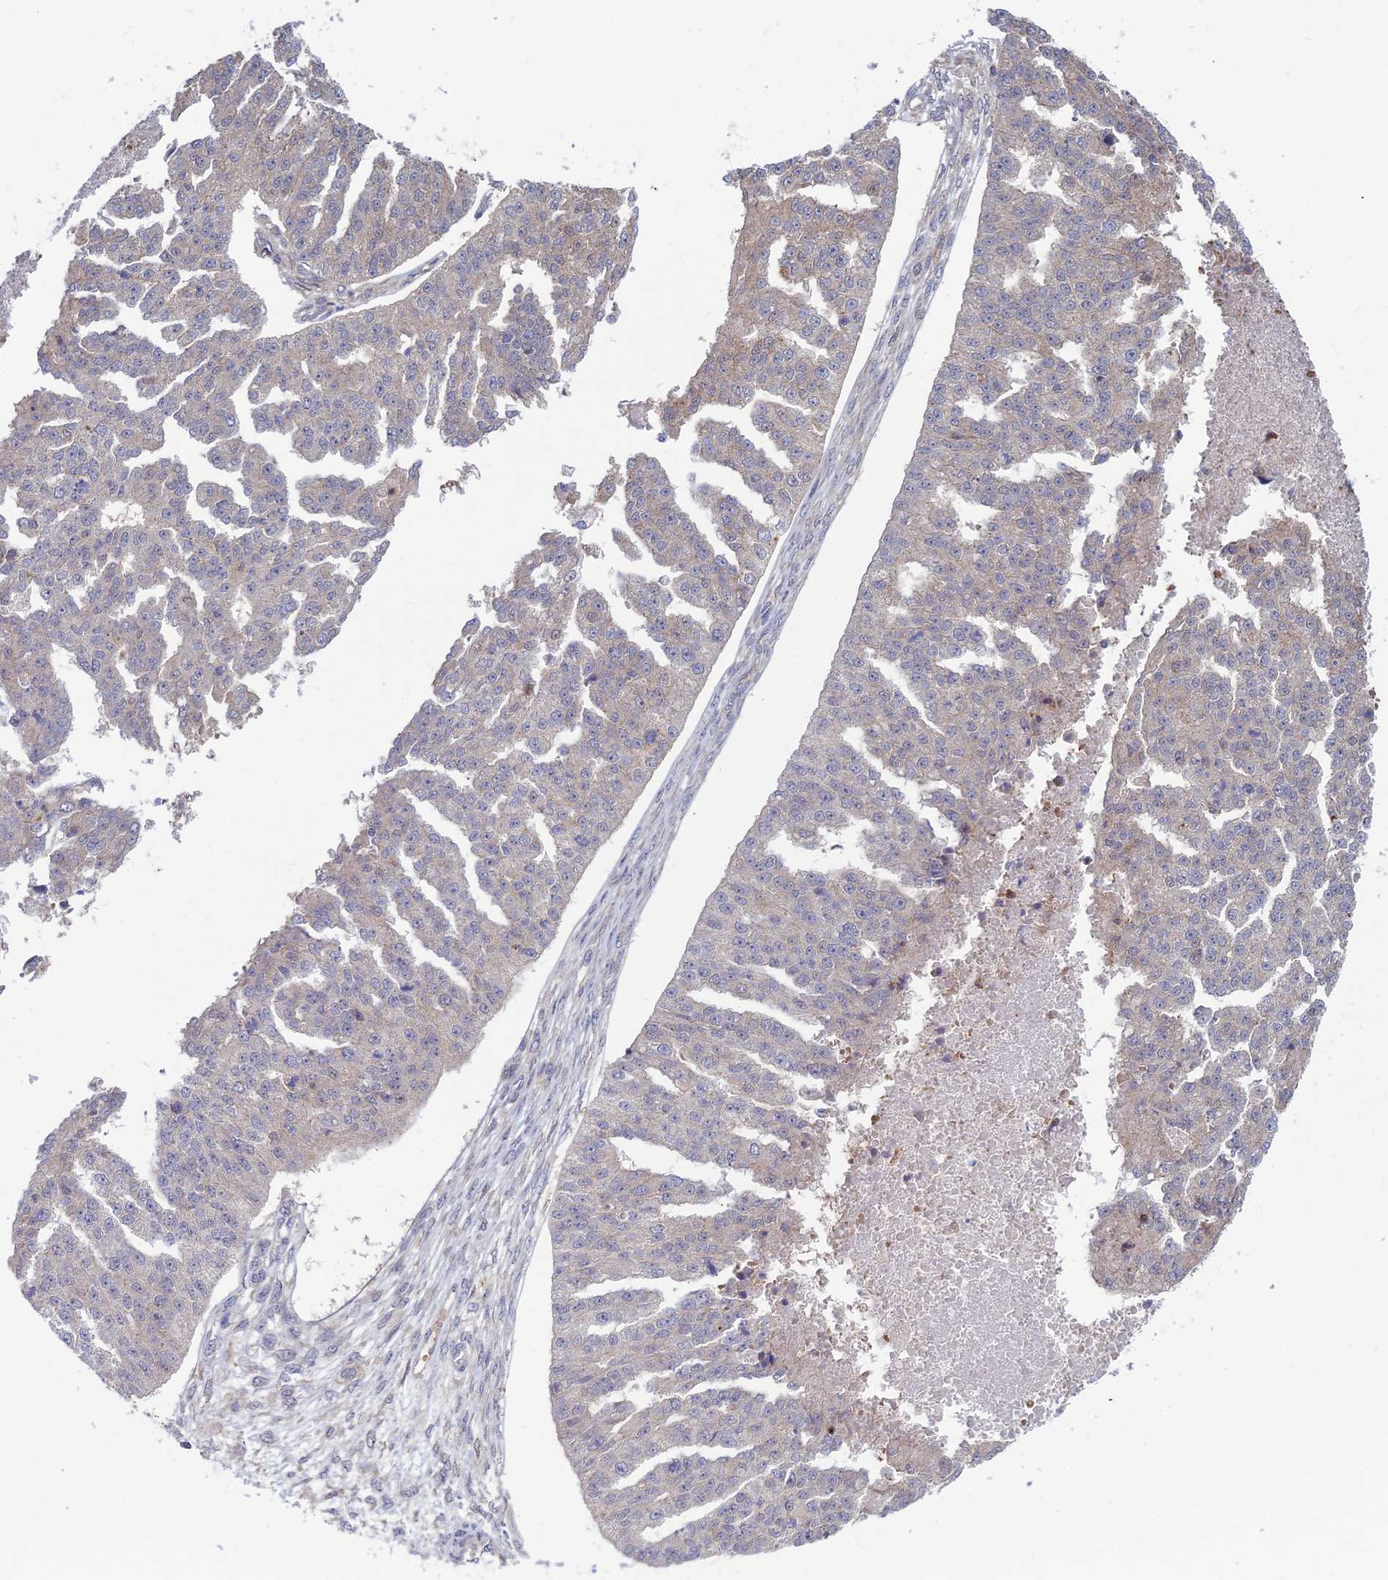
{"staining": {"intensity": "weak", "quantity": "<25%", "location": "cytoplasmic/membranous"}, "tissue": "ovarian cancer", "cell_type": "Tumor cells", "image_type": "cancer", "snomed": [{"axis": "morphology", "description": "Cystadenocarcinoma, serous, NOS"}, {"axis": "topography", "description": "Ovary"}], "caption": "A high-resolution micrograph shows IHC staining of ovarian cancer, which shows no significant expression in tumor cells. The staining was performed using DAB (3,3'-diaminobenzidine) to visualize the protein expression in brown, while the nuclei were stained in blue with hematoxylin (Magnification: 20x).", "gene": "OPA3", "patient": {"sex": "female", "age": 58}}